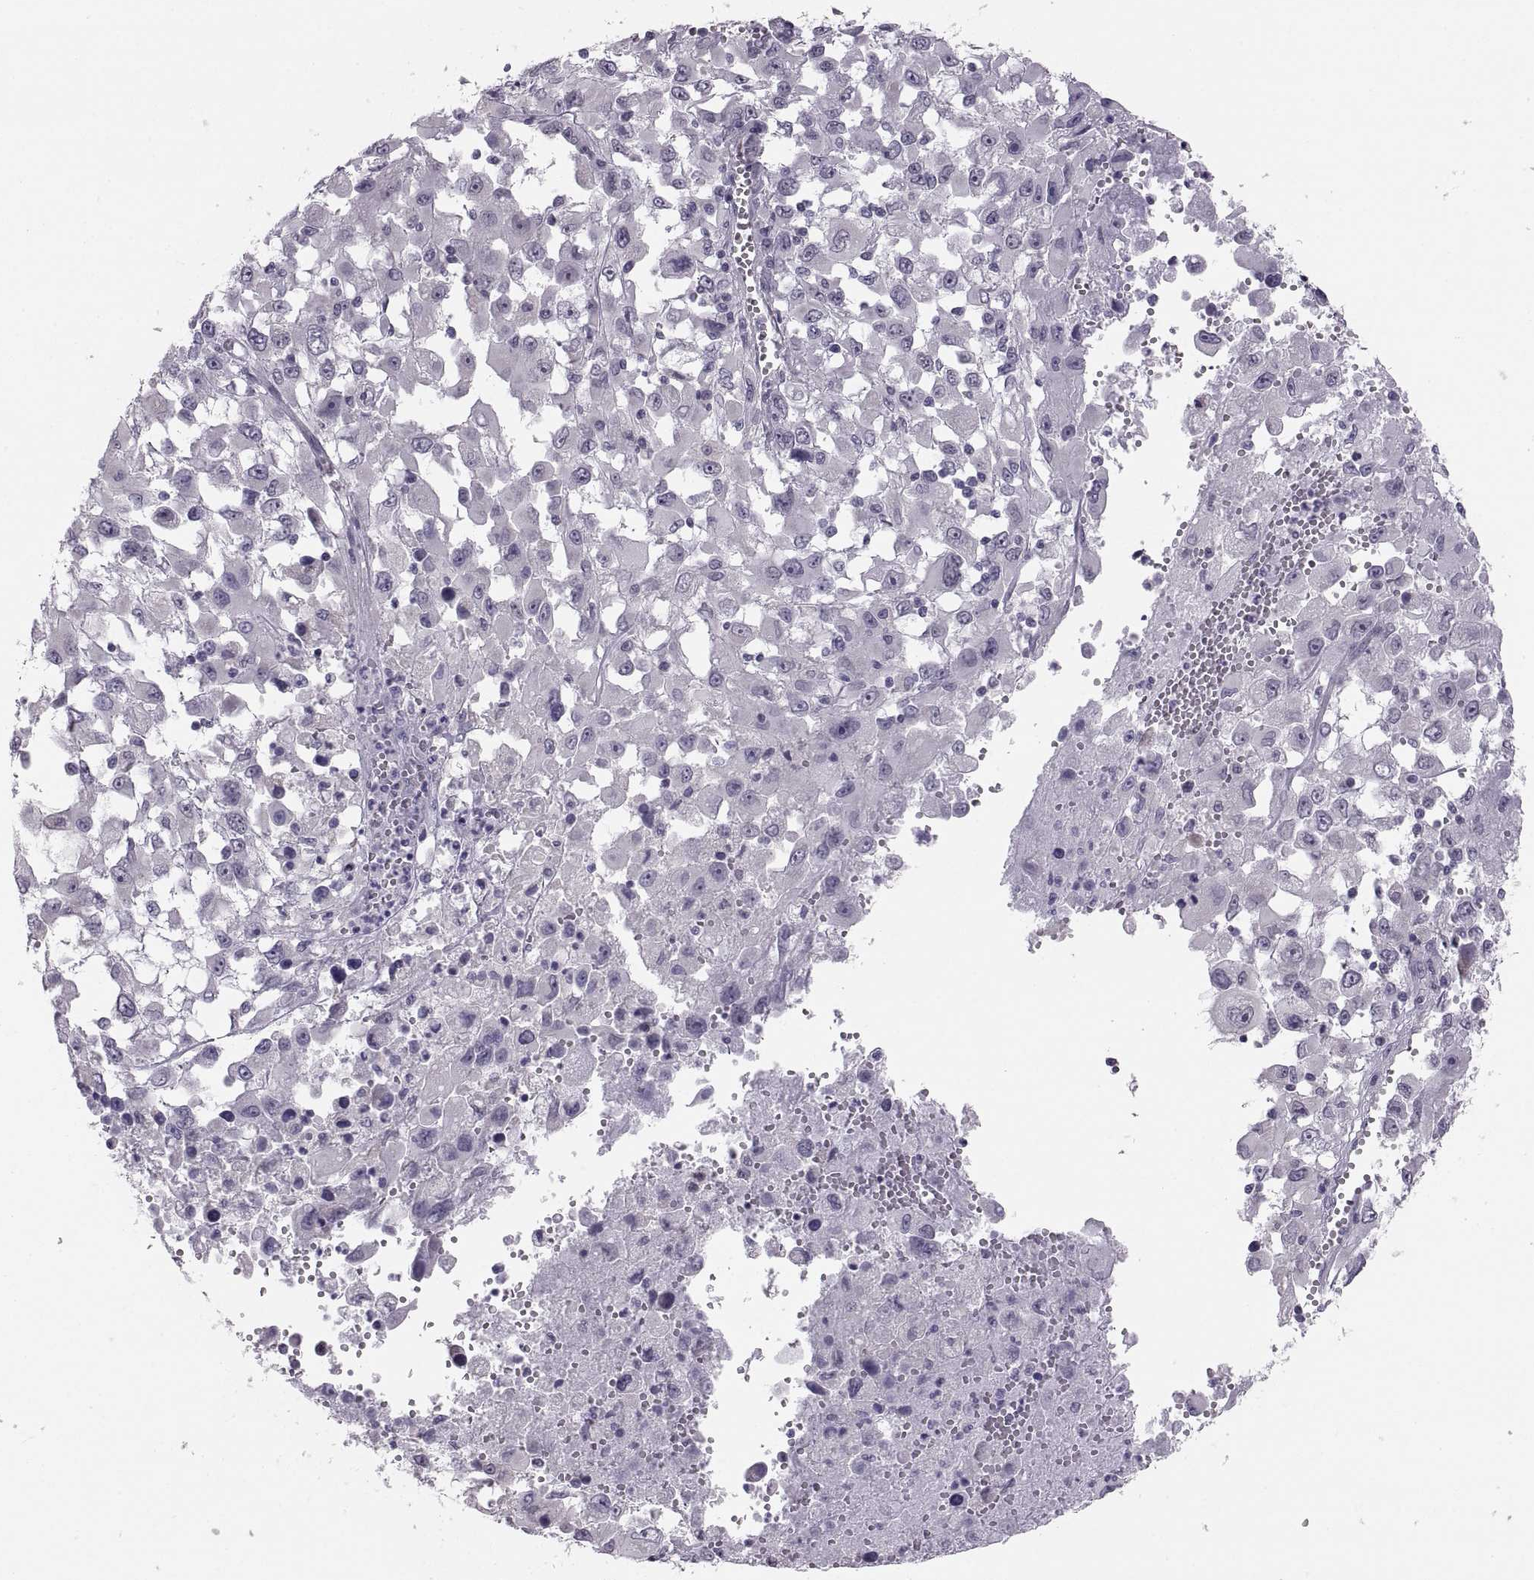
{"staining": {"intensity": "negative", "quantity": "none", "location": "none"}, "tissue": "melanoma", "cell_type": "Tumor cells", "image_type": "cancer", "snomed": [{"axis": "morphology", "description": "Malignant melanoma, Metastatic site"}, {"axis": "topography", "description": "Soft tissue"}], "caption": "This is an IHC micrograph of human melanoma. There is no positivity in tumor cells.", "gene": "ADH6", "patient": {"sex": "male", "age": 50}}